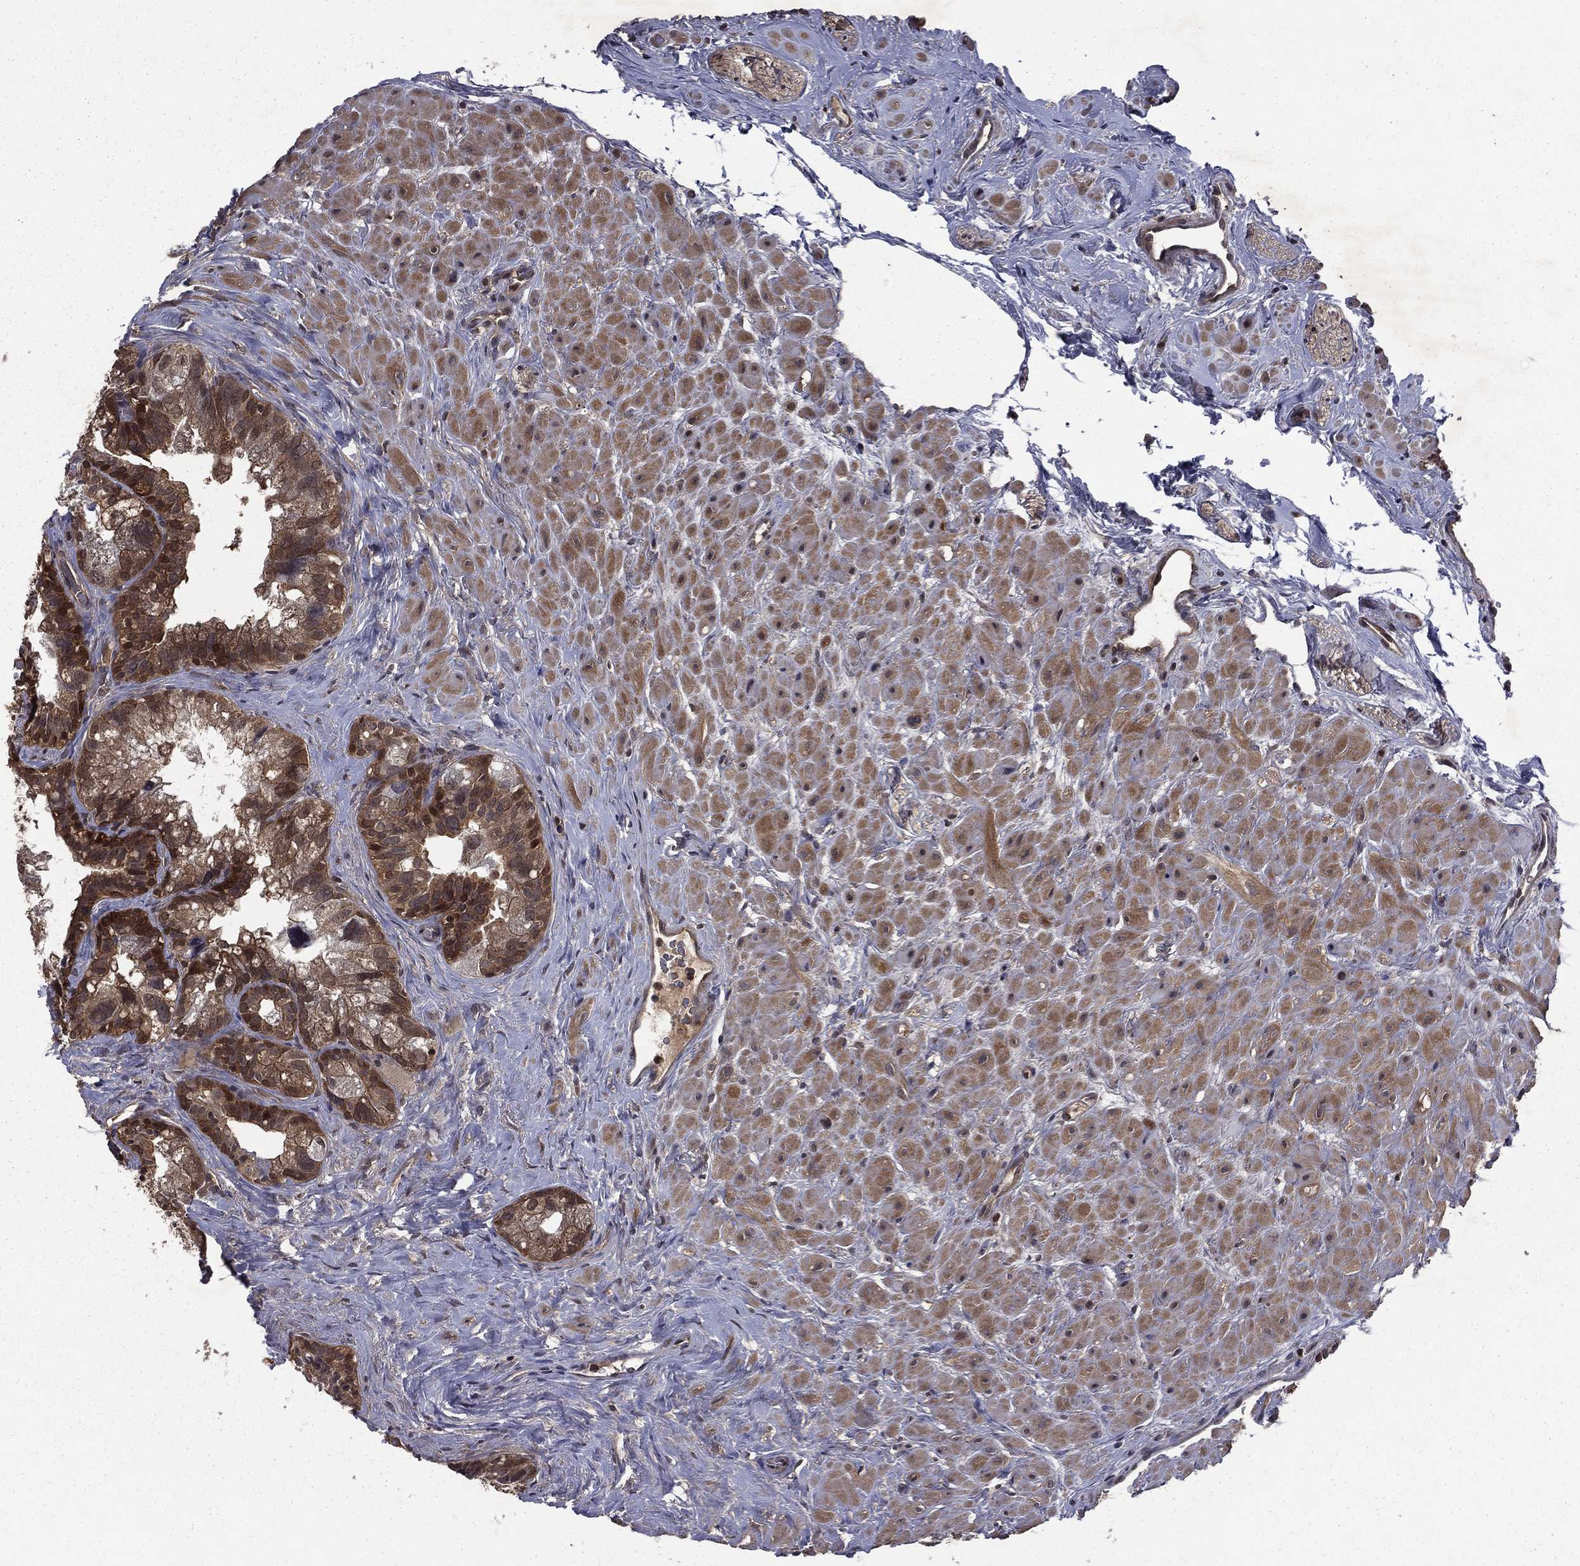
{"staining": {"intensity": "moderate", "quantity": ">75%", "location": "cytoplasmic/membranous,nuclear"}, "tissue": "seminal vesicle", "cell_type": "Glandular cells", "image_type": "normal", "snomed": [{"axis": "morphology", "description": "Normal tissue, NOS"}, {"axis": "topography", "description": "Seminal veicle"}], "caption": "The photomicrograph displays immunohistochemical staining of normal seminal vesicle. There is moderate cytoplasmic/membranous,nuclear positivity is appreciated in approximately >75% of glandular cells.", "gene": "FGD1", "patient": {"sex": "male", "age": 72}}